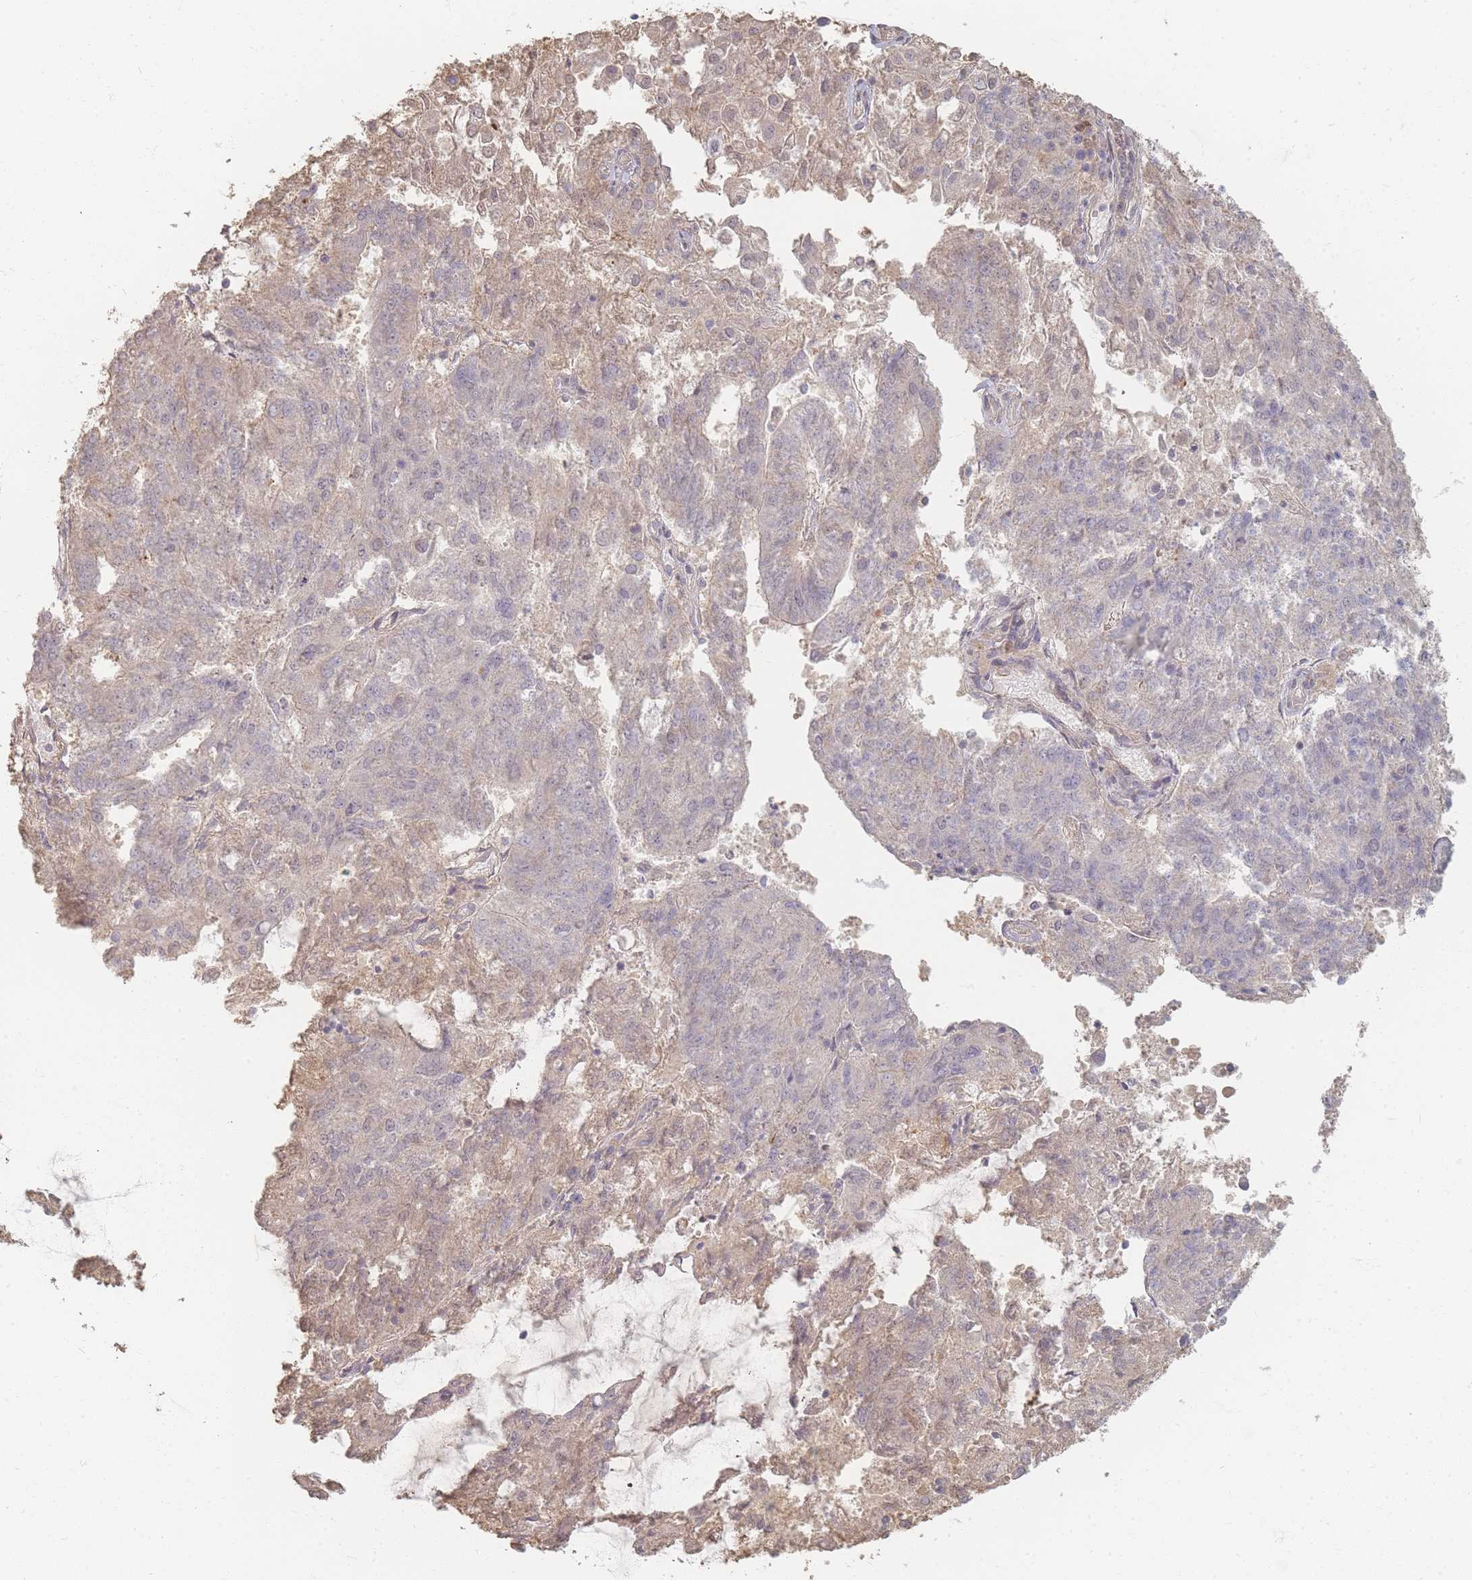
{"staining": {"intensity": "weak", "quantity": "<25%", "location": "cytoplasmic/membranous,nuclear"}, "tissue": "endometrial cancer", "cell_type": "Tumor cells", "image_type": "cancer", "snomed": [{"axis": "morphology", "description": "Adenocarcinoma, NOS"}, {"axis": "topography", "description": "Endometrium"}], "caption": "There is no significant positivity in tumor cells of endometrial cancer (adenocarcinoma). (DAB IHC, high magnification).", "gene": "RFTN1", "patient": {"sex": "female", "age": 82}}